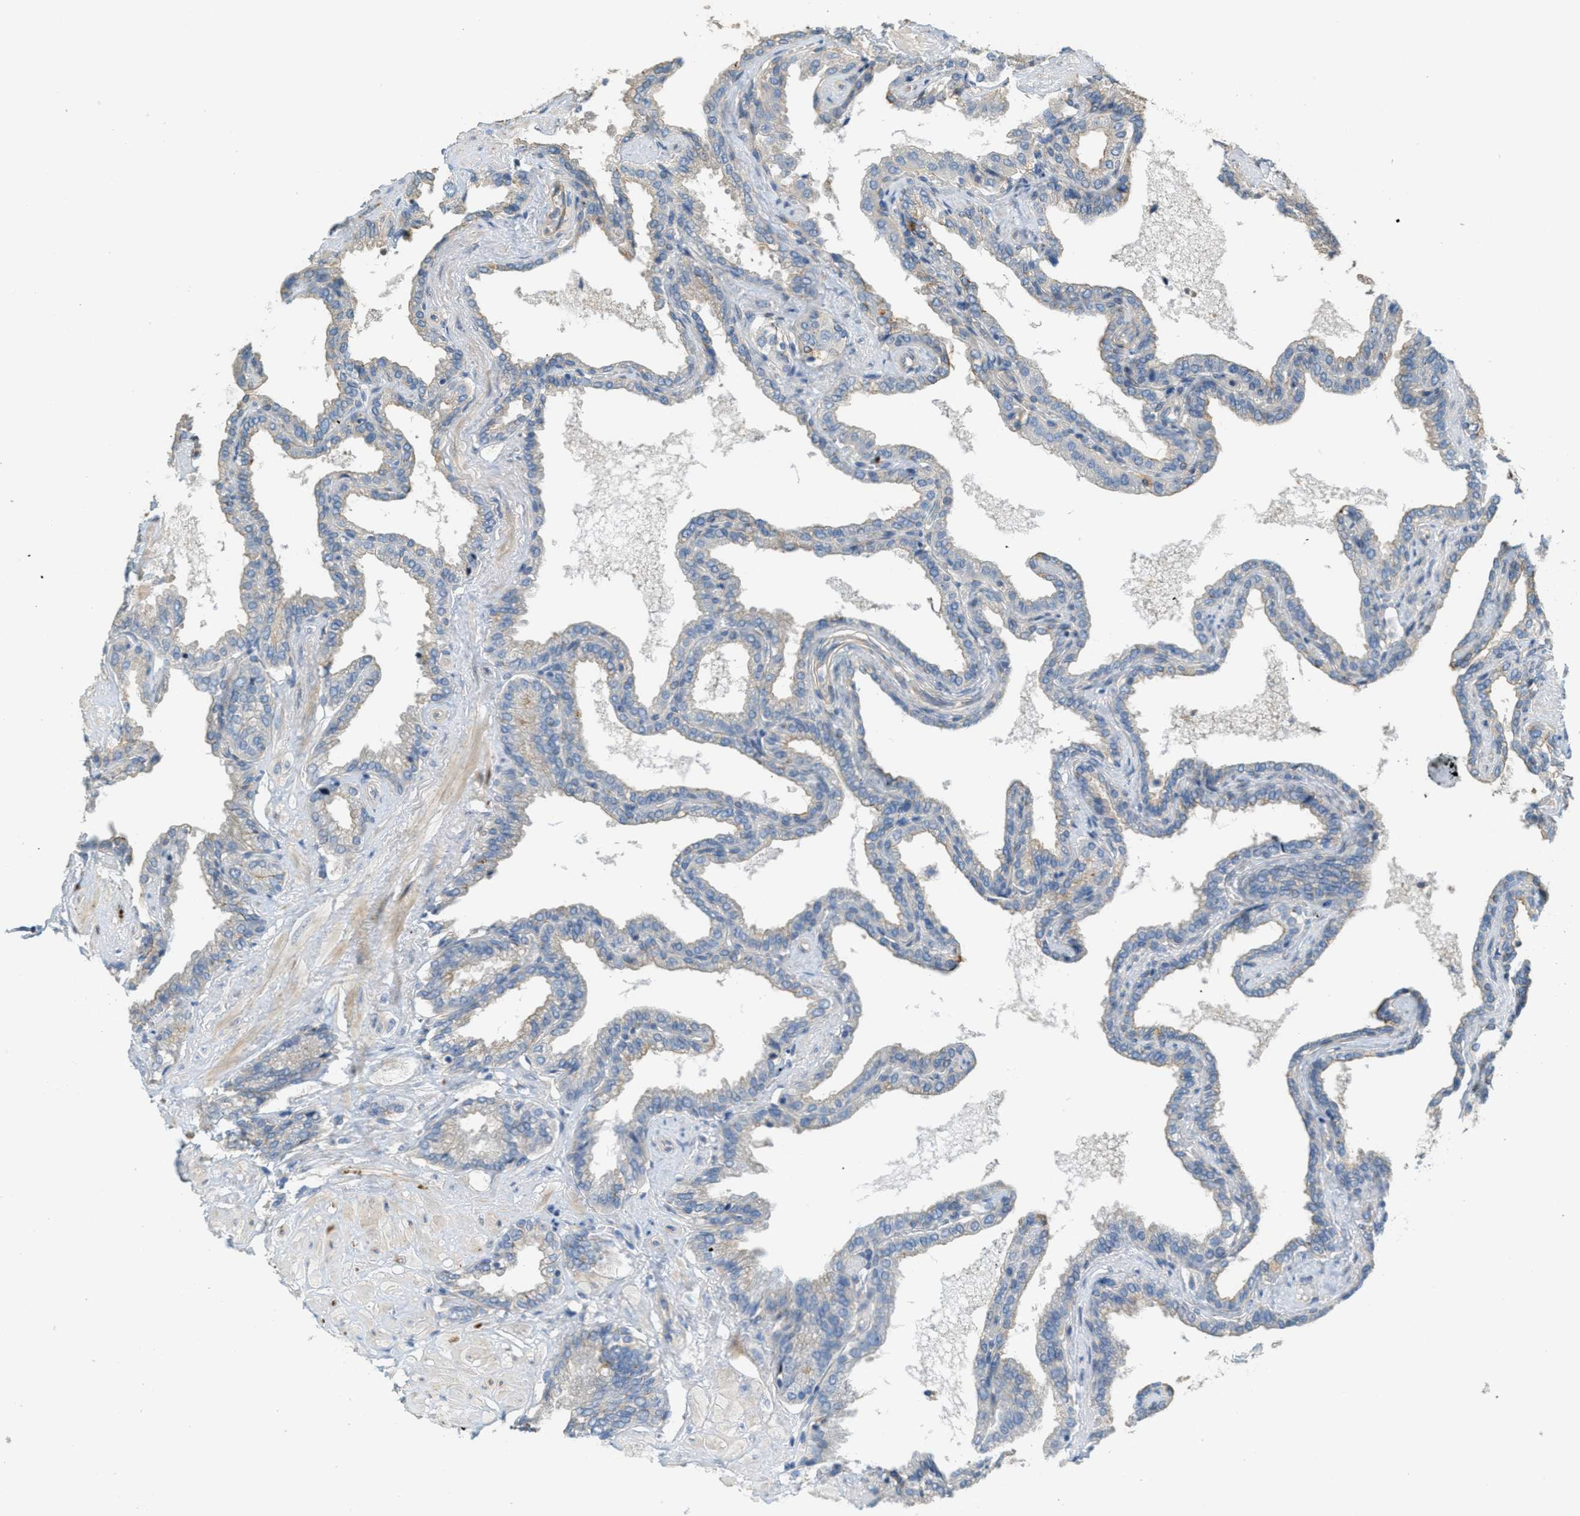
{"staining": {"intensity": "moderate", "quantity": "25%-75%", "location": "cytoplasmic/membranous"}, "tissue": "seminal vesicle", "cell_type": "Glandular cells", "image_type": "normal", "snomed": [{"axis": "morphology", "description": "Normal tissue, NOS"}, {"axis": "topography", "description": "Seminal veicle"}], "caption": "High-power microscopy captured an immunohistochemistry (IHC) micrograph of normal seminal vesicle, revealing moderate cytoplasmic/membranous staining in about 25%-75% of glandular cells.", "gene": "ADCY5", "patient": {"sex": "male", "age": 46}}